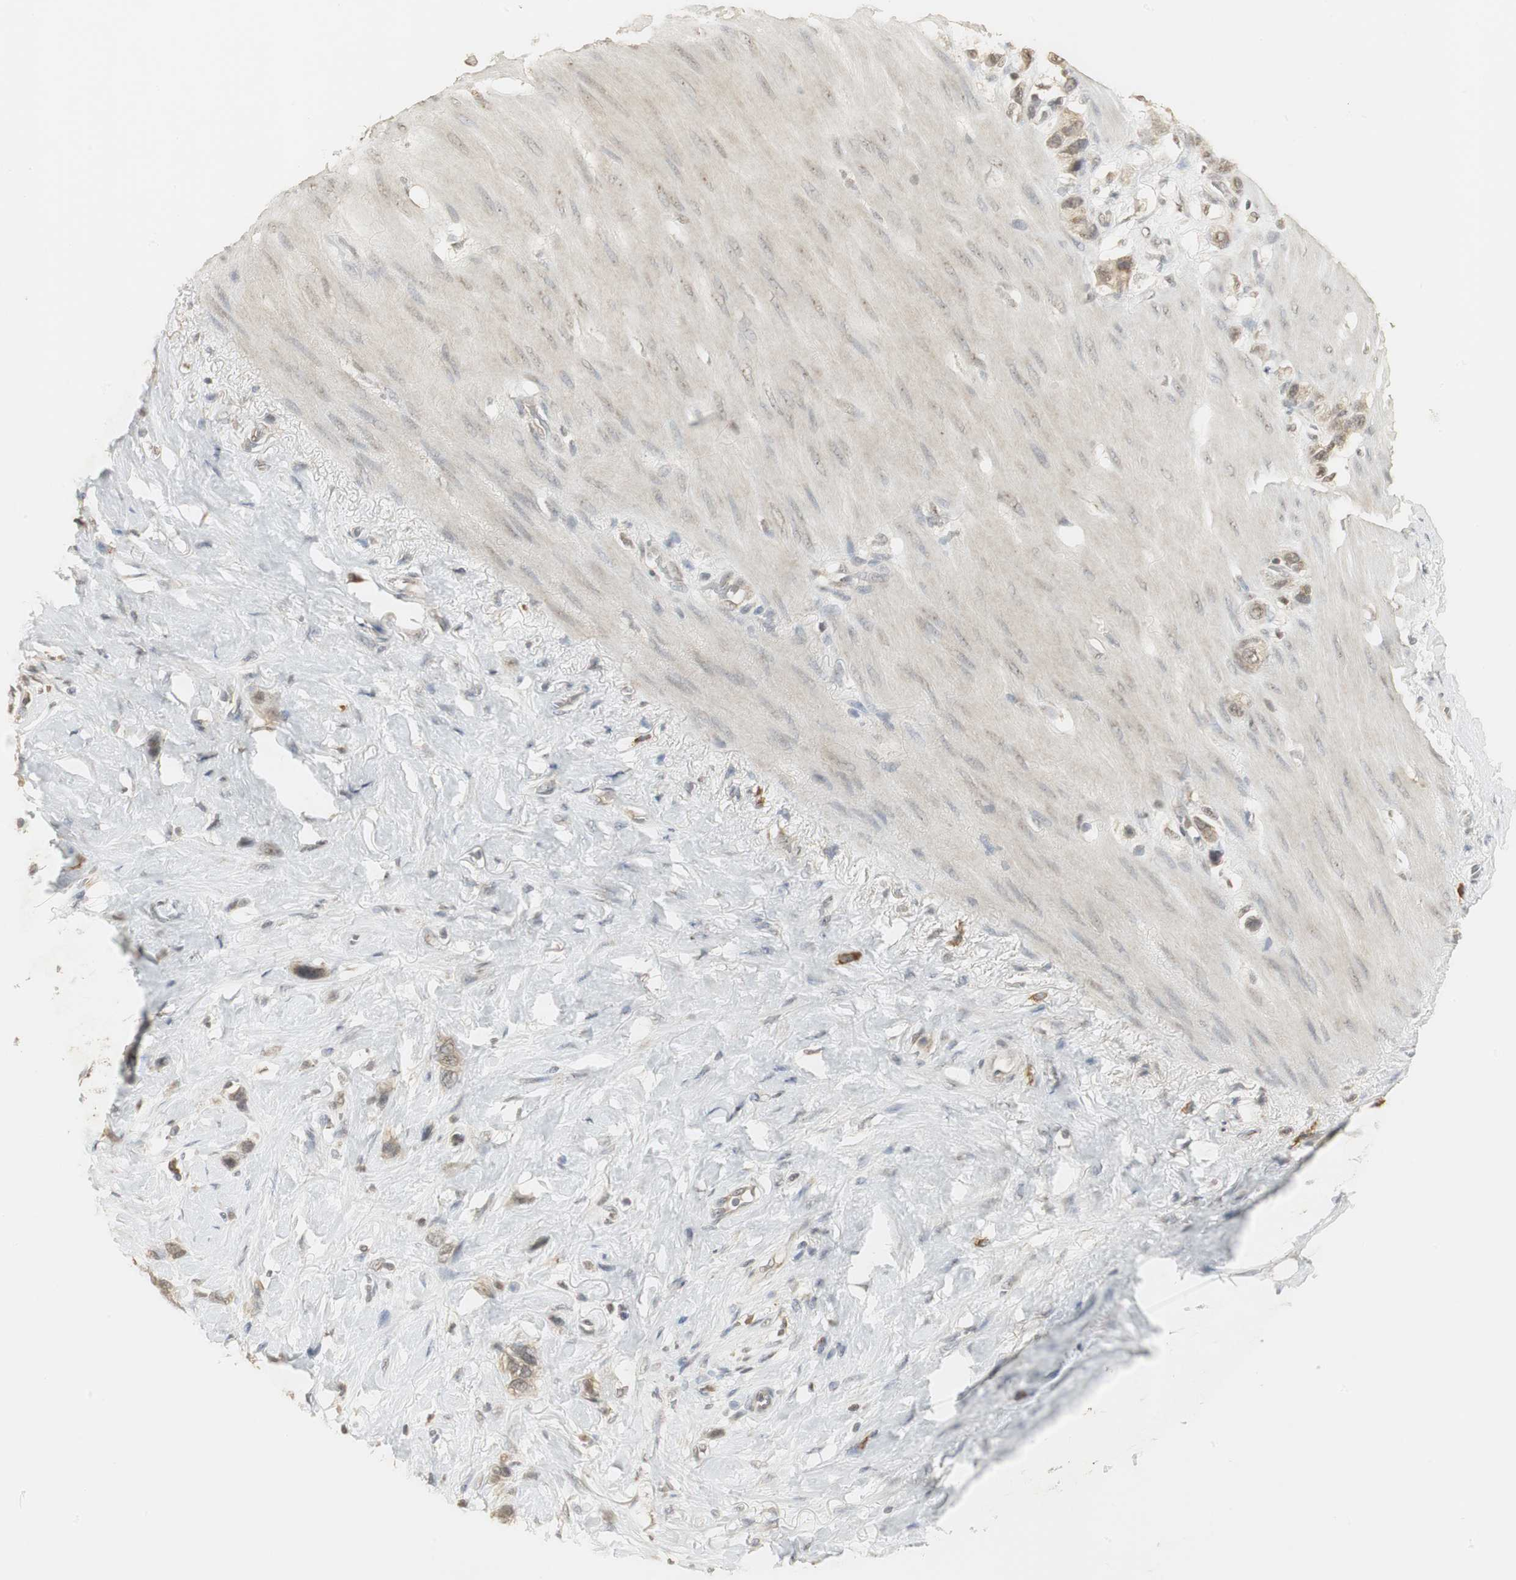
{"staining": {"intensity": "weak", "quantity": "<25%", "location": "cytoplasmic/membranous"}, "tissue": "stomach cancer", "cell_type": "Tumor cells", "image_type": "cancer", "snomed": [{"axis": "morphology", "description": "Normal tissue, NOS"}, {"axis": "morphology", "description": "Adenocarcinoma, NOS"}, {"axis": "morphology", "description": "Adenocarcinoma, High grade"}, {"axis": "topography", "description": "Stomach, upper"}, {"axis": "topography", "description": "Stomach"}], "caption": "A micrograph of stomach cancer (adenocarcinoma) stained for a protein demonstrates no brown staining in tumor cells.", "gene": "ELOA", "patient": {"sex": "female", "age": 65}}